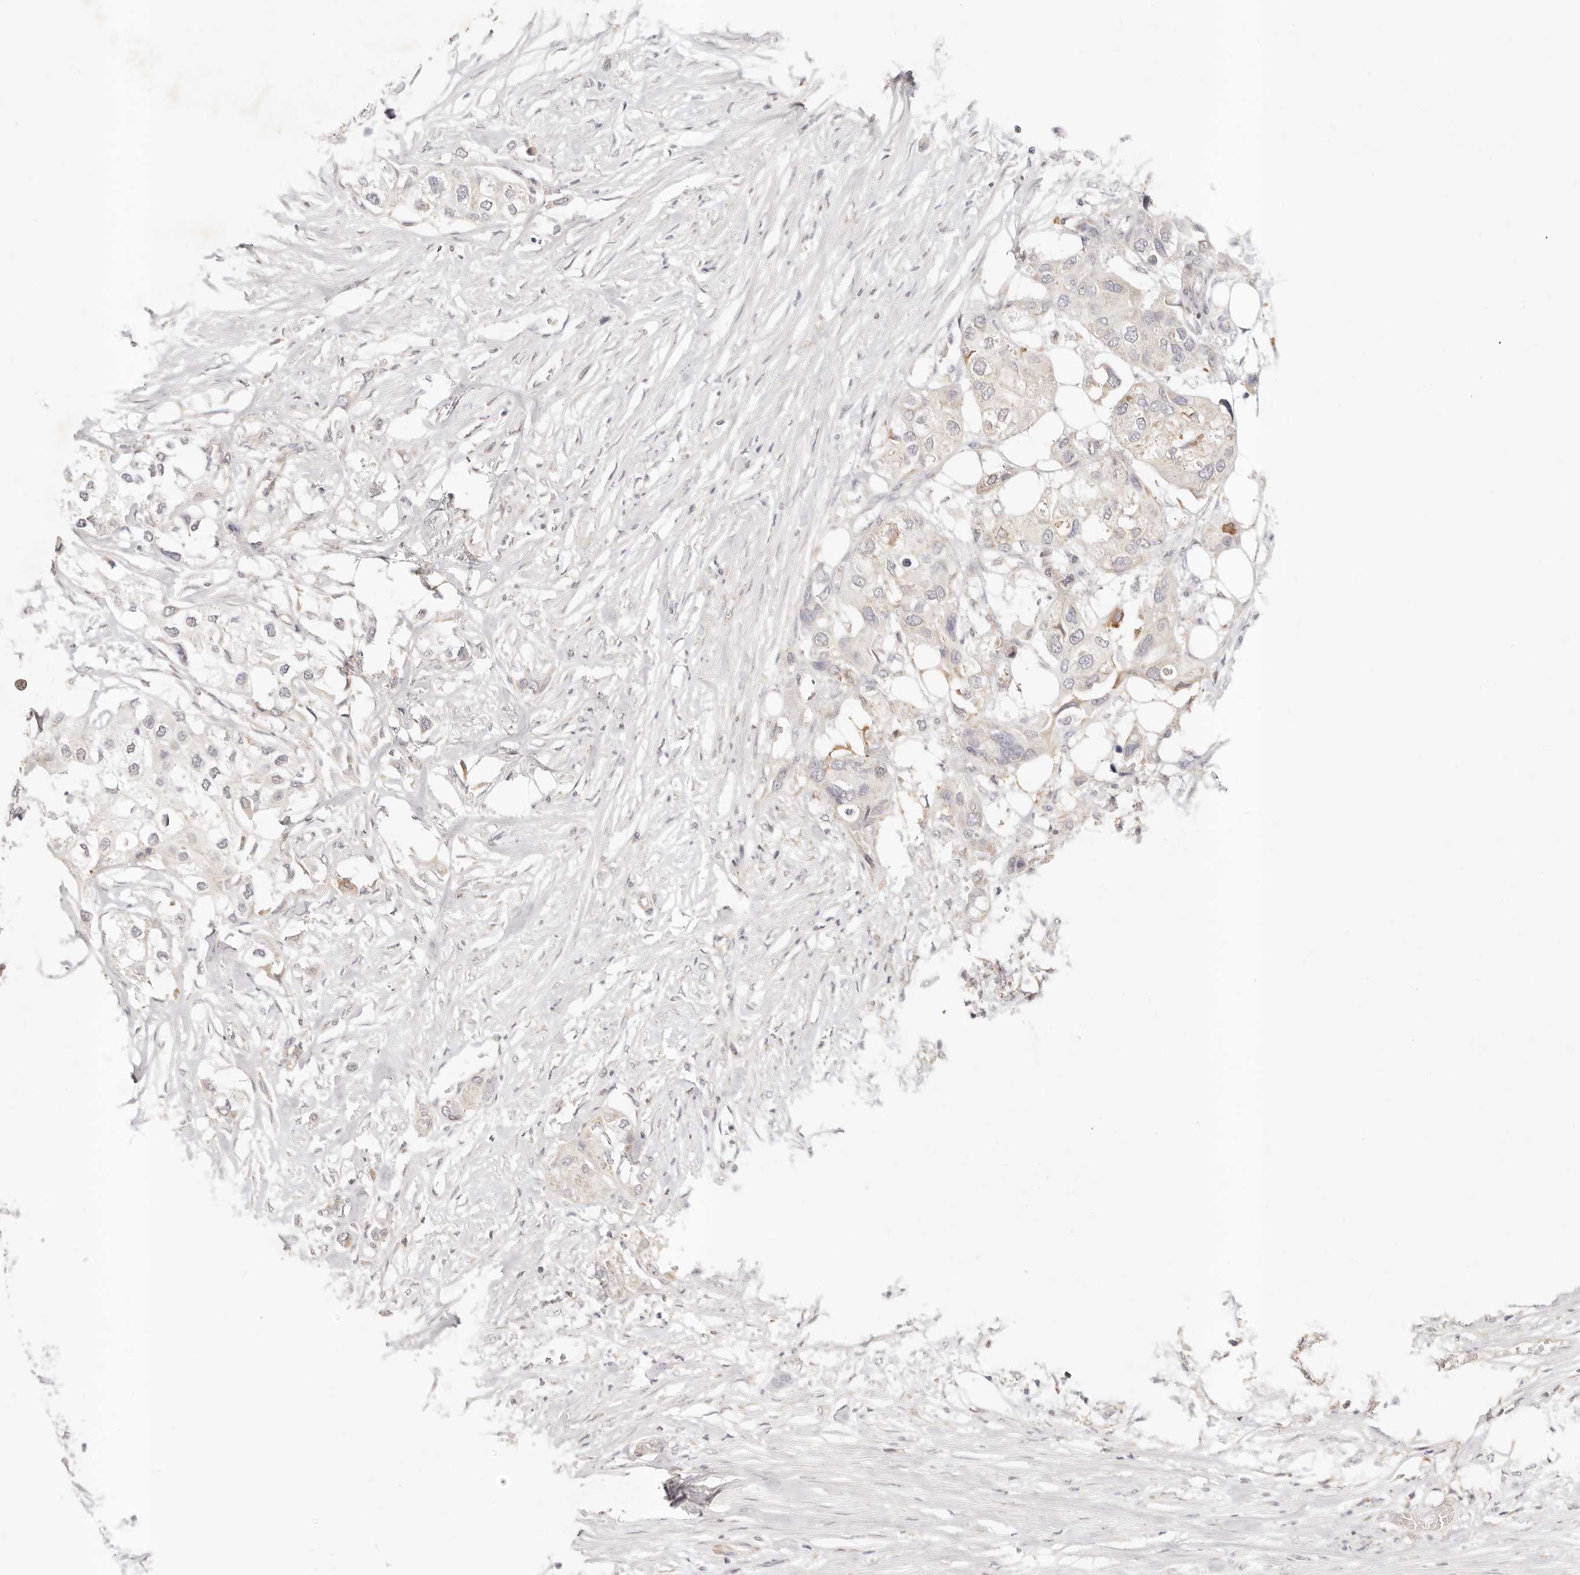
{"staining": {"intensity": "negative", "quantity": "none", "location": "none"}, "tissue": "urothelial cancer", "cell_type": "Tumor cells", "image_type": "cancer", "snomed": [{"axis": "morphology", "description": "Urothelial carcinoma, High grade"}, {"axis": "topography", "description": "Urinary bladder"}], "caption": "High magnification brightfield microscopy of urothelial carcinoma (high-grade) stained with DAB (3,3'-diaminobenzidine) (brown) and counterstained with hematoxylin (blue): tumor cells show no significant expression.", "gene": "GPR156", "patient": {"sex": "male", "age": 64}}